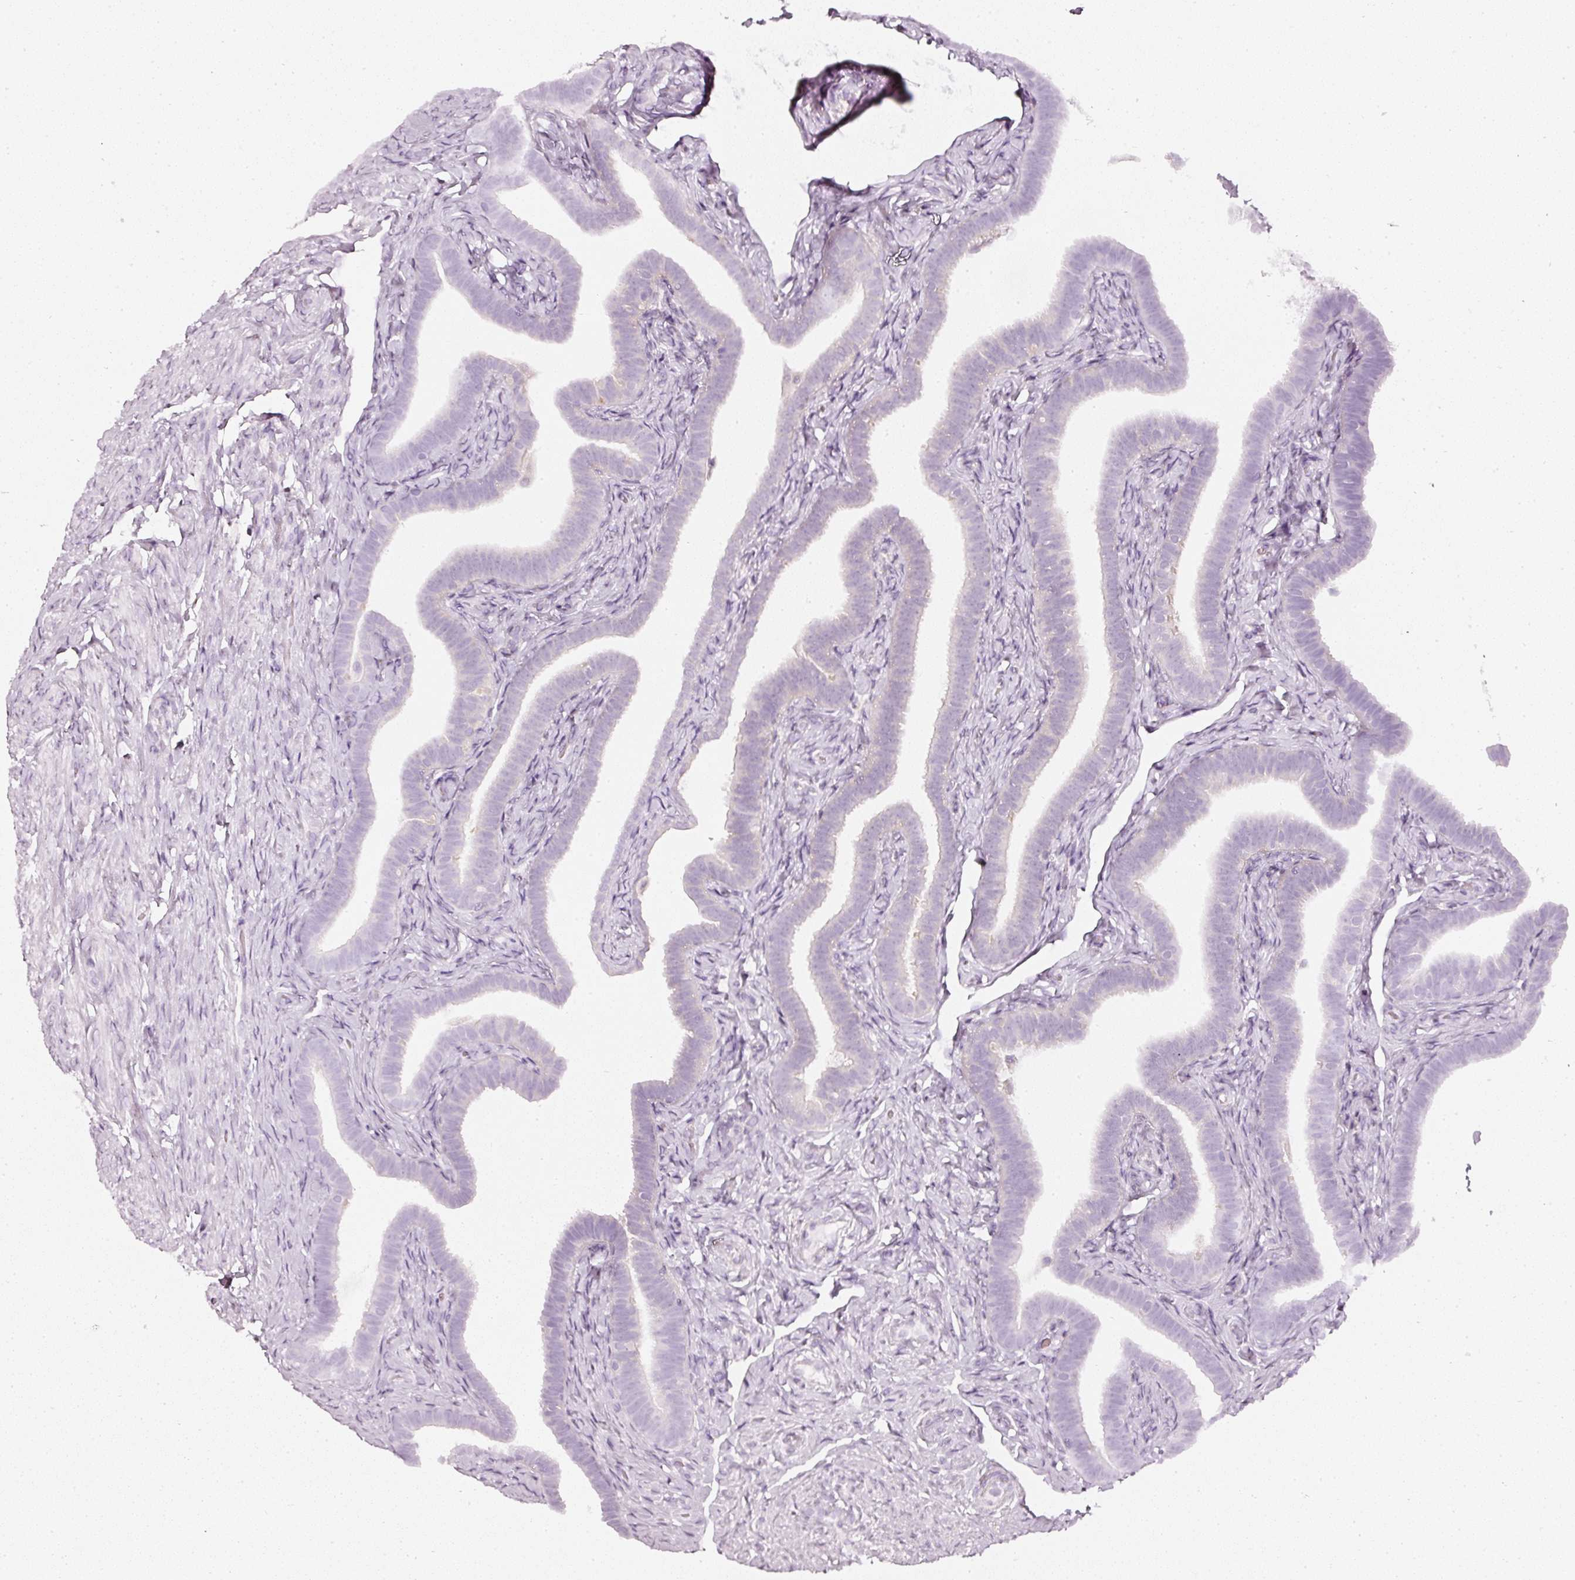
{"staining": {"intensity": "negative", "quantity": "none", "location": "none"}, "tissue": "fallopian tube", "cell_type": "Glandular cells", "image_type": "normal", "snomed": [{"axis": "morphology", "description": "Normal tissue, NOS"}, {"axis": "topography", "description": "Fallopian tube"}], "caption": "This is a photomicrograph of immunohistochemistry (IHC) staining of unremarkable fallopian tube, which shows no positivity in glandular cells.", "gene": "CNP", "patient": {"sex": "female", "age": 69}}